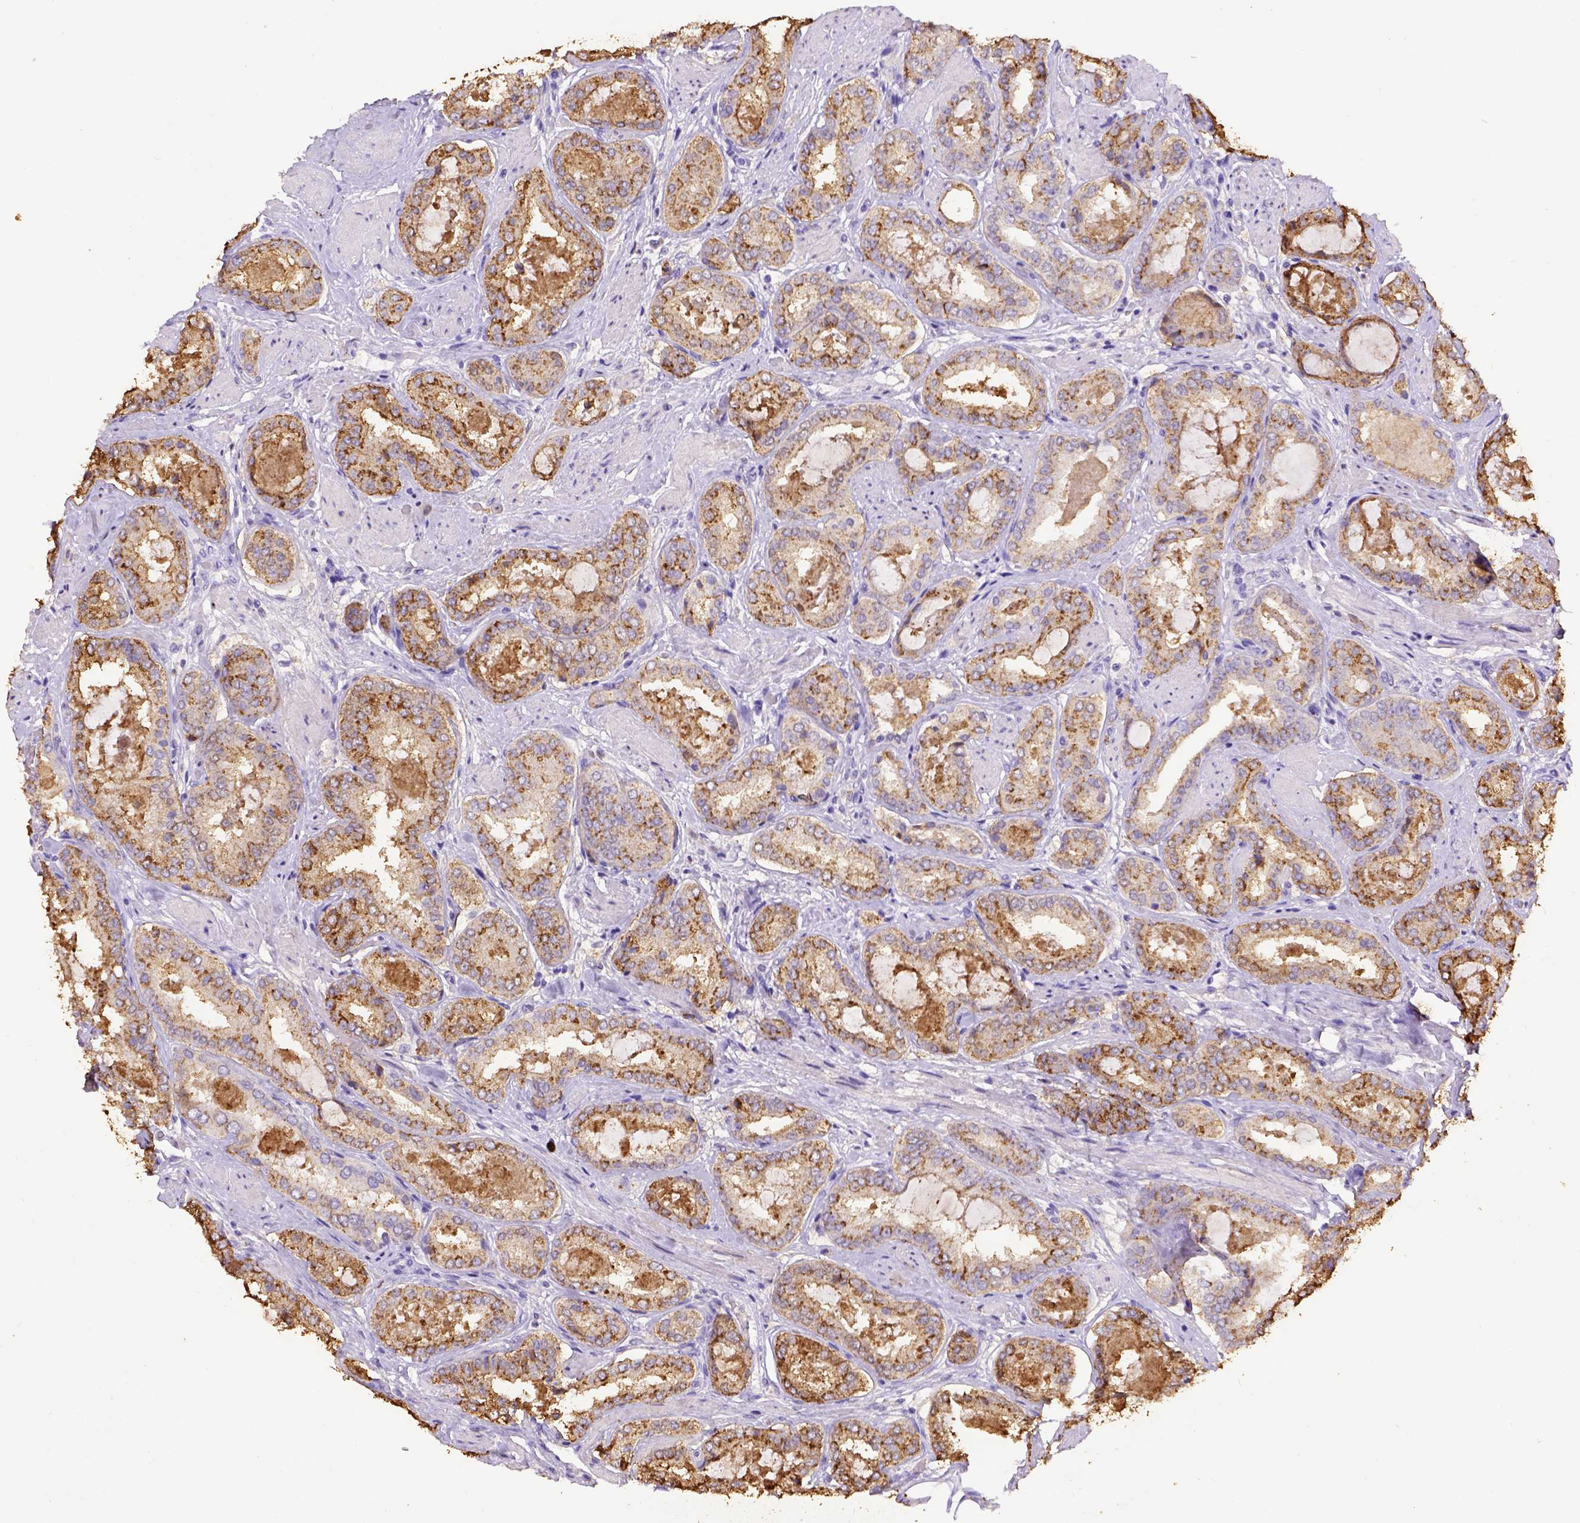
{"staining": {"intensity": "moderate", "quantity": ">75%", "location": "cytoplasmic/membranous"}, "tissue": "prostate cancer", "cell_type": "Tumor cells", "image_type": "cancer", "snomed": [{"axis": "morphology", "description": "Adenocarcinoma, High grade"}, {"axis": "topography", "description": "Prostate"}], "caption": "Brown immunohistochemical staining in adenocarcinoma (high-grade) (prostate) demonstrates moderate cytoplasmic/membranous expression in about >75% of tumor cells.", "gene": "B3GAT1", "patient": {"sex": "male", "age": 63}}